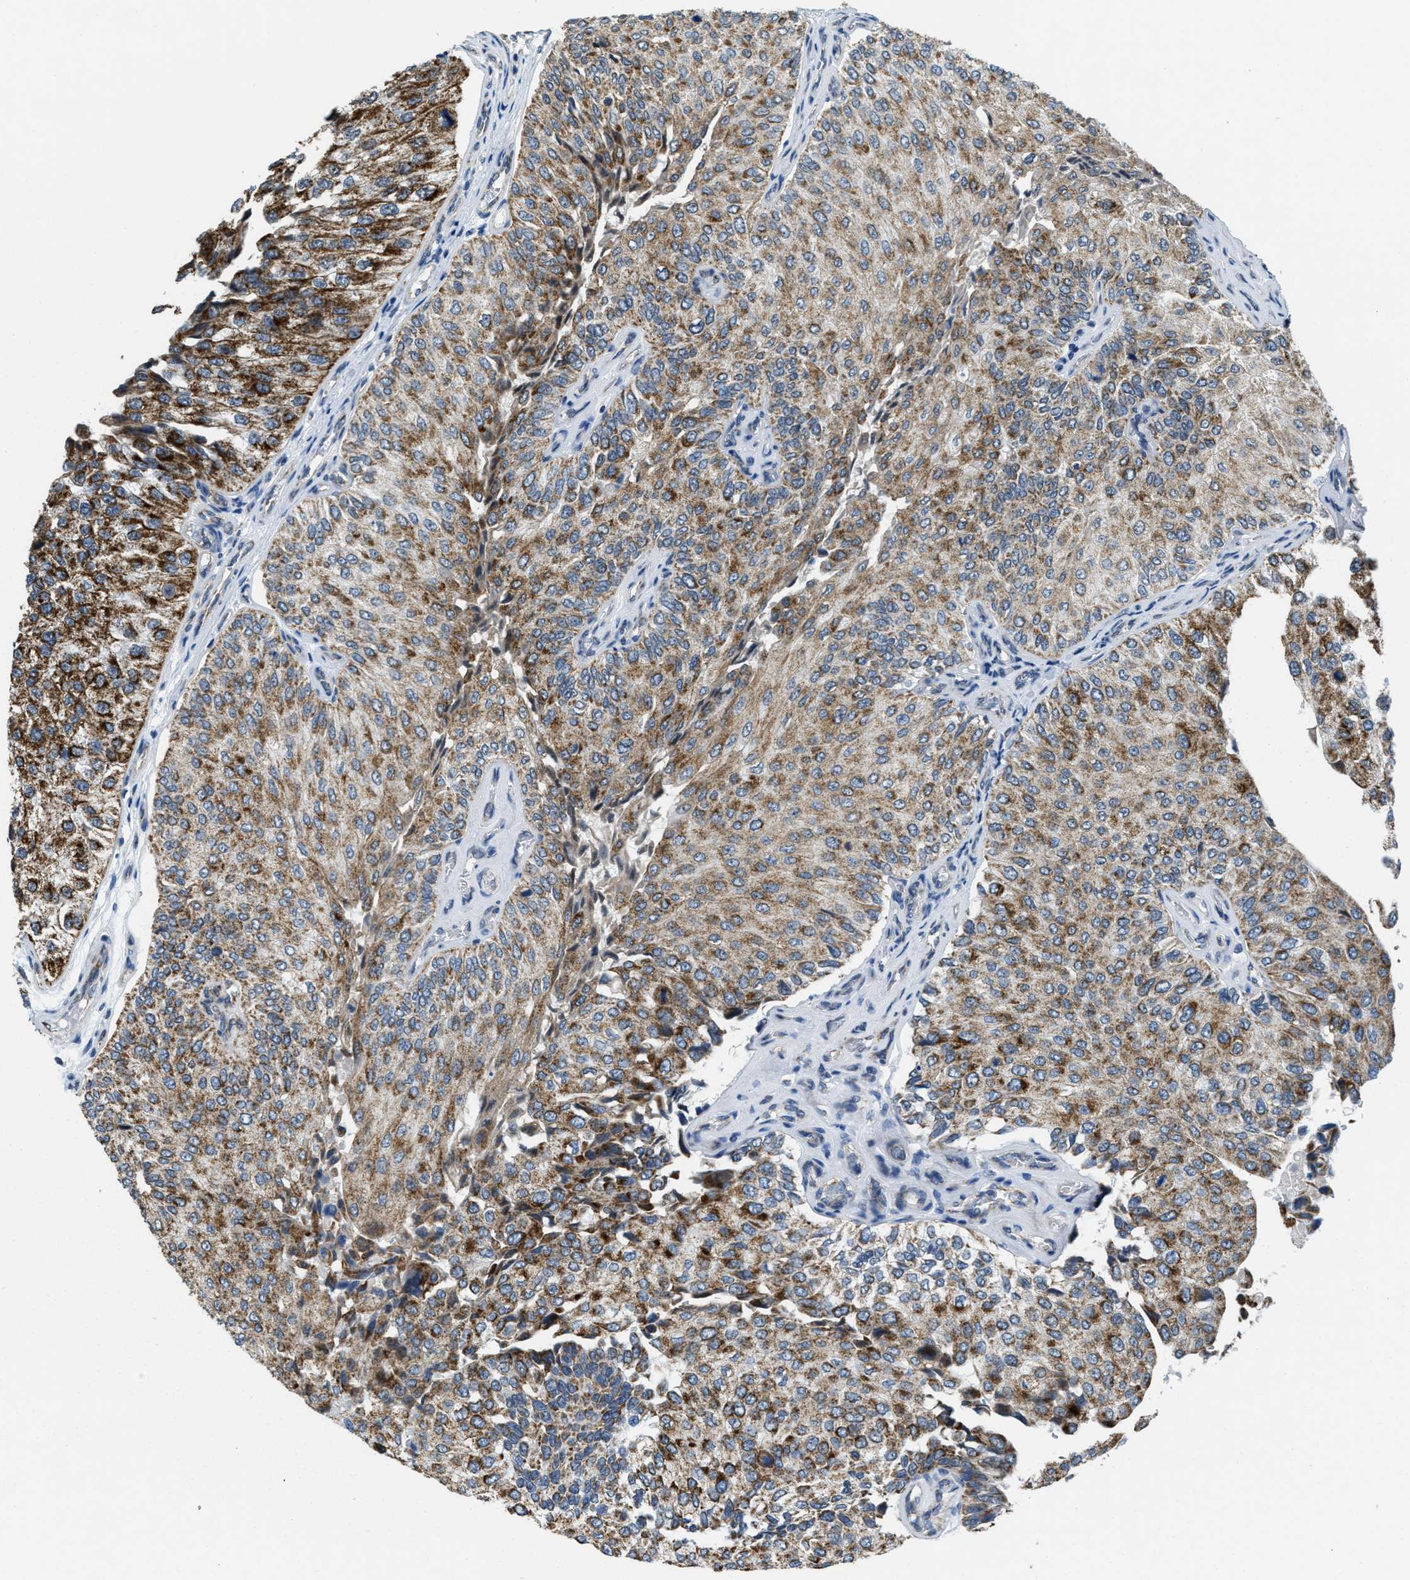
{"staining": {"intensity": "strong", "quantity": ">75%", "location": "cytoplasmic/membranous"}, "tissue": "urothelial cancer", "cell_type": "Tumor cells", "image_type": "cancer", "snomed": [{"axis": "morphology", "description": "Urothelial carcinoma, High grade"}, {"axis": "topography", "description": "Kidney"}, {"axis": "topography", "description": "Urinary bladder"}], "caption": "High-grade urothelial carcinoma was stained to show a protein in brown. There is high levels of strong cytoplasmic/membranous positivity in approximately >75% of tumor cells.", "gene": "TOMM70", "patient": {"sex": "male", "age": 77}}